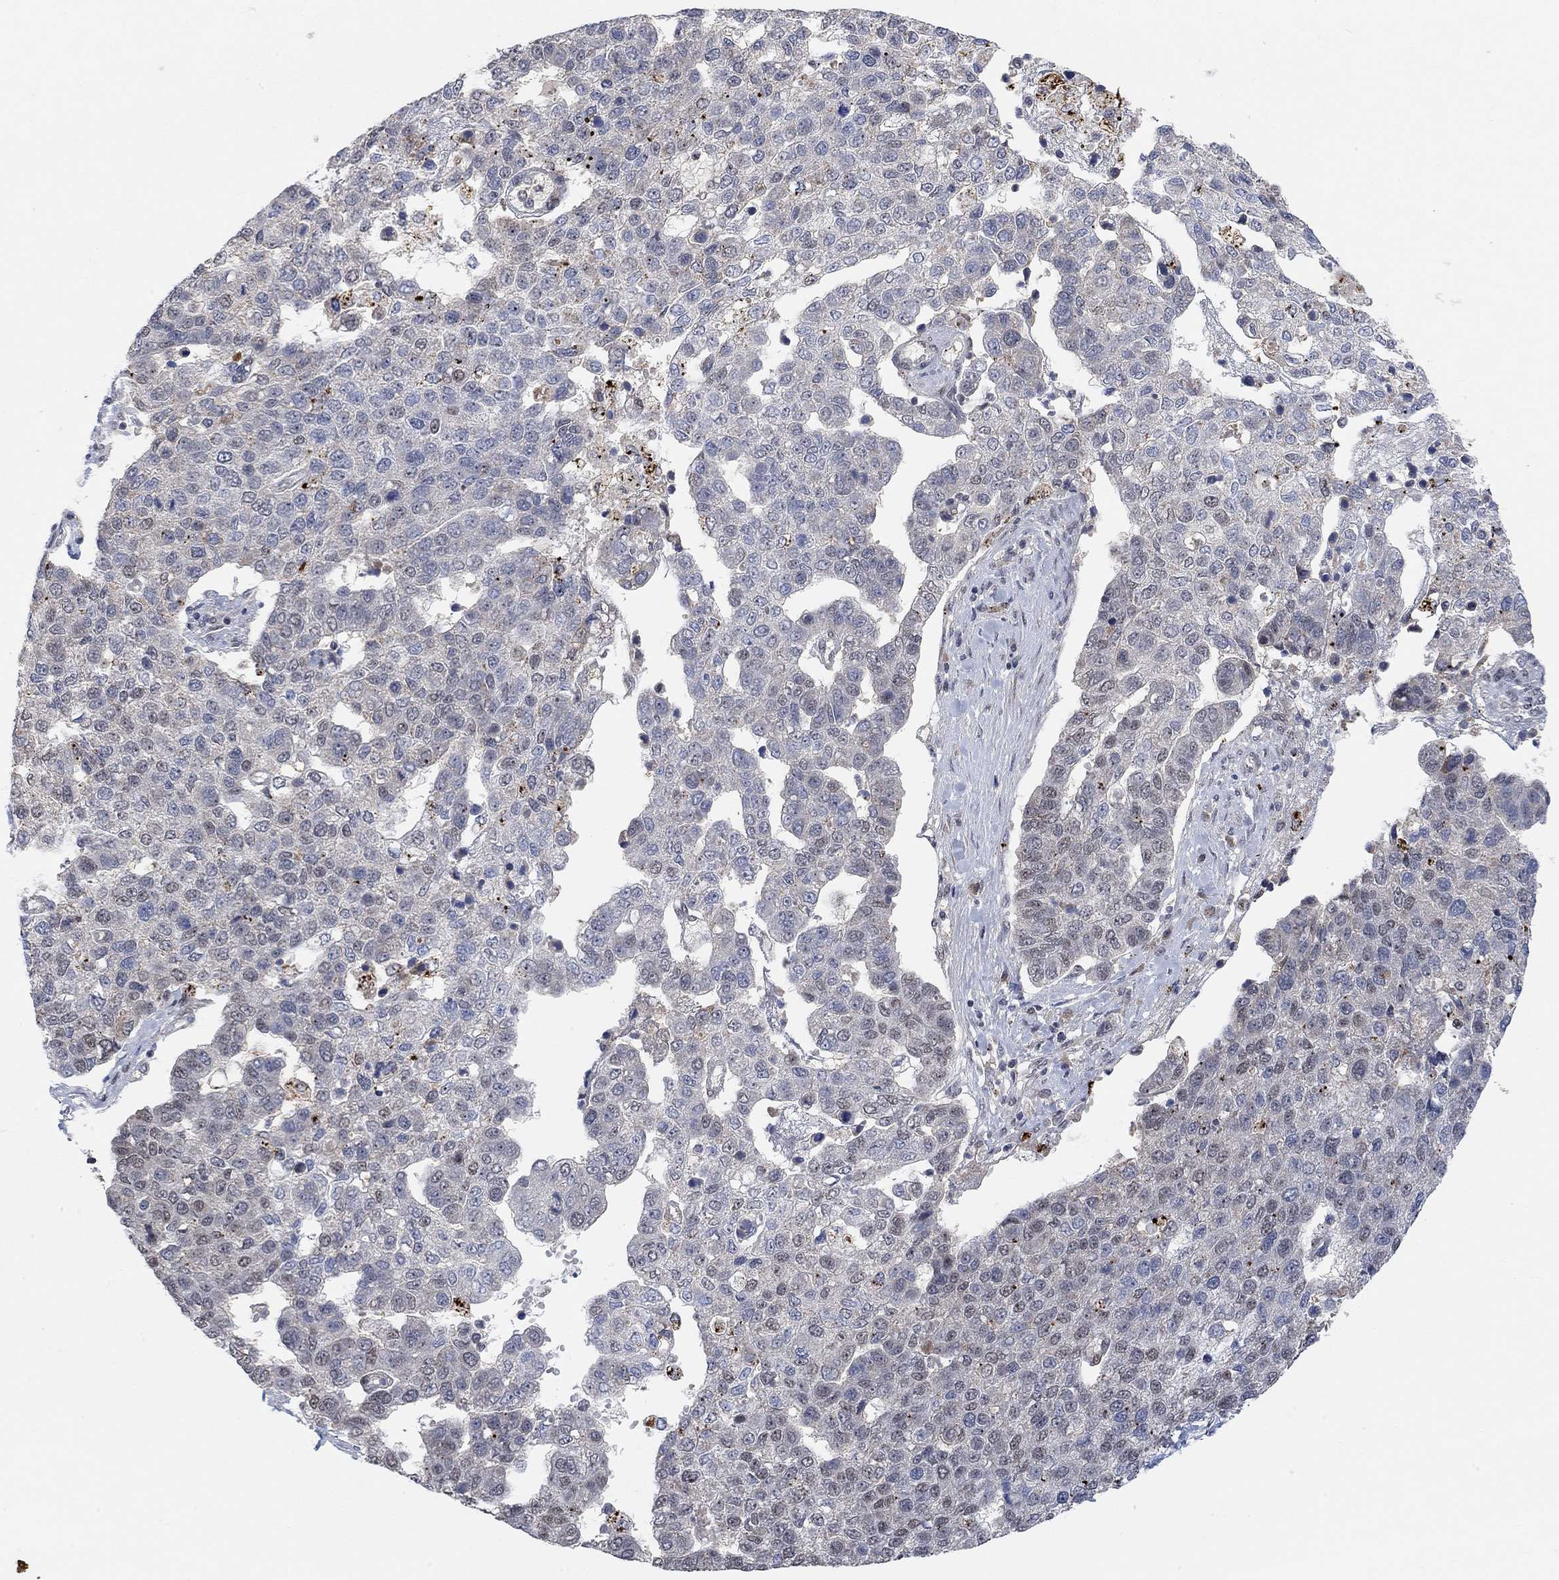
{"staining": {"intensity": "negative", "quantity": "none", "location": "none"}, "tissue": "pancreatic cancer", "cell_type": "Tumor cells", "image_type": "cancer", "snomed": [{"axis": "morphology", "description": "Adenocarcinoma, NOS"}, {"axis": "topography", "description": "Pancreas"}], "caption": "DAB immunohistochemical staining of human adenocarcinoma (pancreatic) reveals no significant positivity in tumor cells.", "gene": "THAP8", "patient": {"sex": "female", "age": 61}}